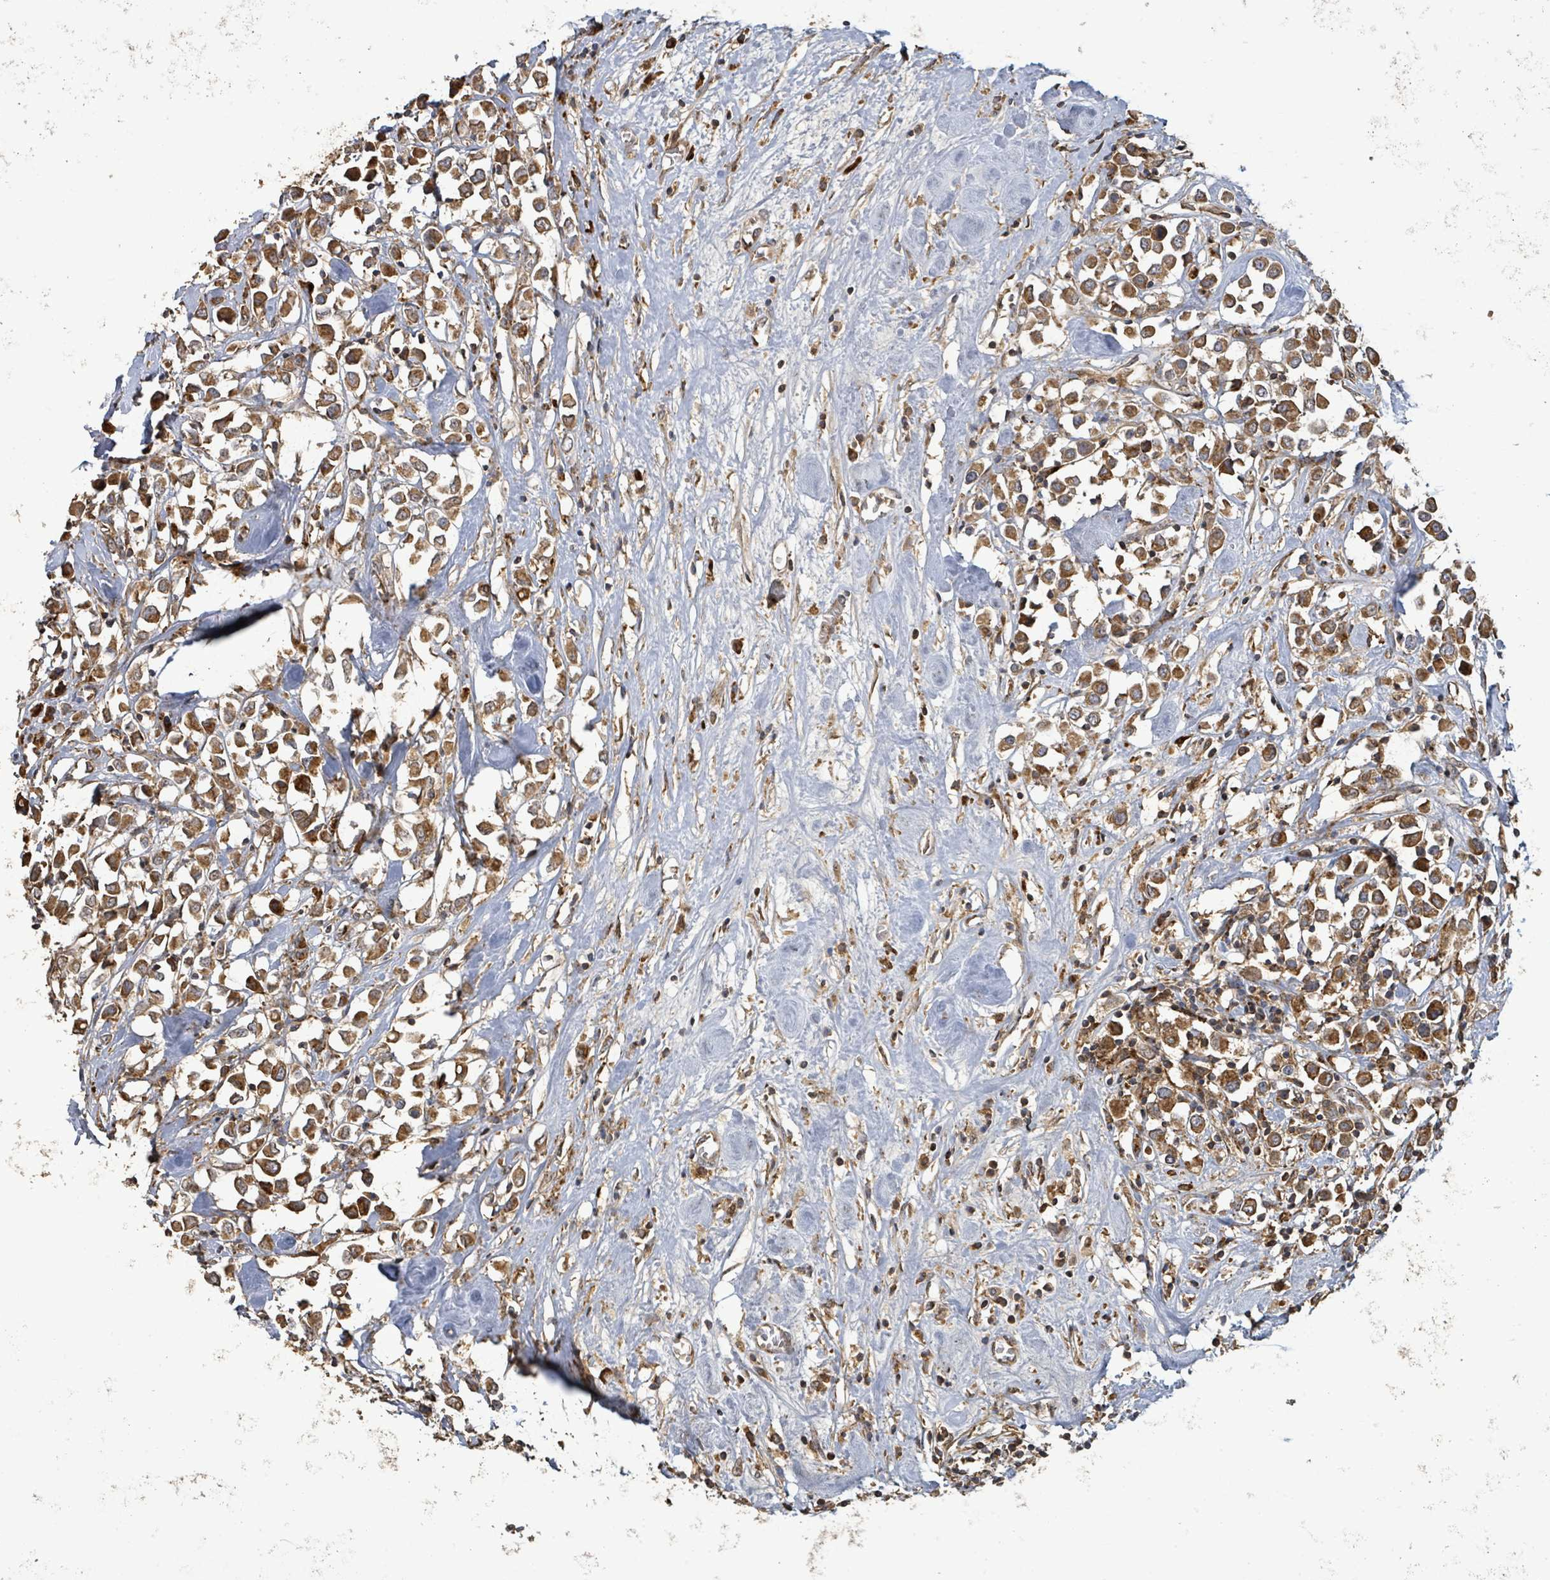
{"staining": {"intensity": "moderate", "quantity": ">75%", "location": "cytoplasmic/membranous"}, "tissue": "breast cancer", "cell_type": "Tumor cells", "image_type": "cancer", "snomed": [{"axis": "morphology", "description": "Duct carcinoma"}, {"axis": "topography", "description": "Breast"}], "caption": "Immunohistochemical staining of human breast infiltrating ductal carcinoma demonstrates medium levels of moderate cytoplasmic/membranous expression in approximately >75% of tumor cells.", "gene": "STARD4", "patient": {"sex": "female", "age": 61}}